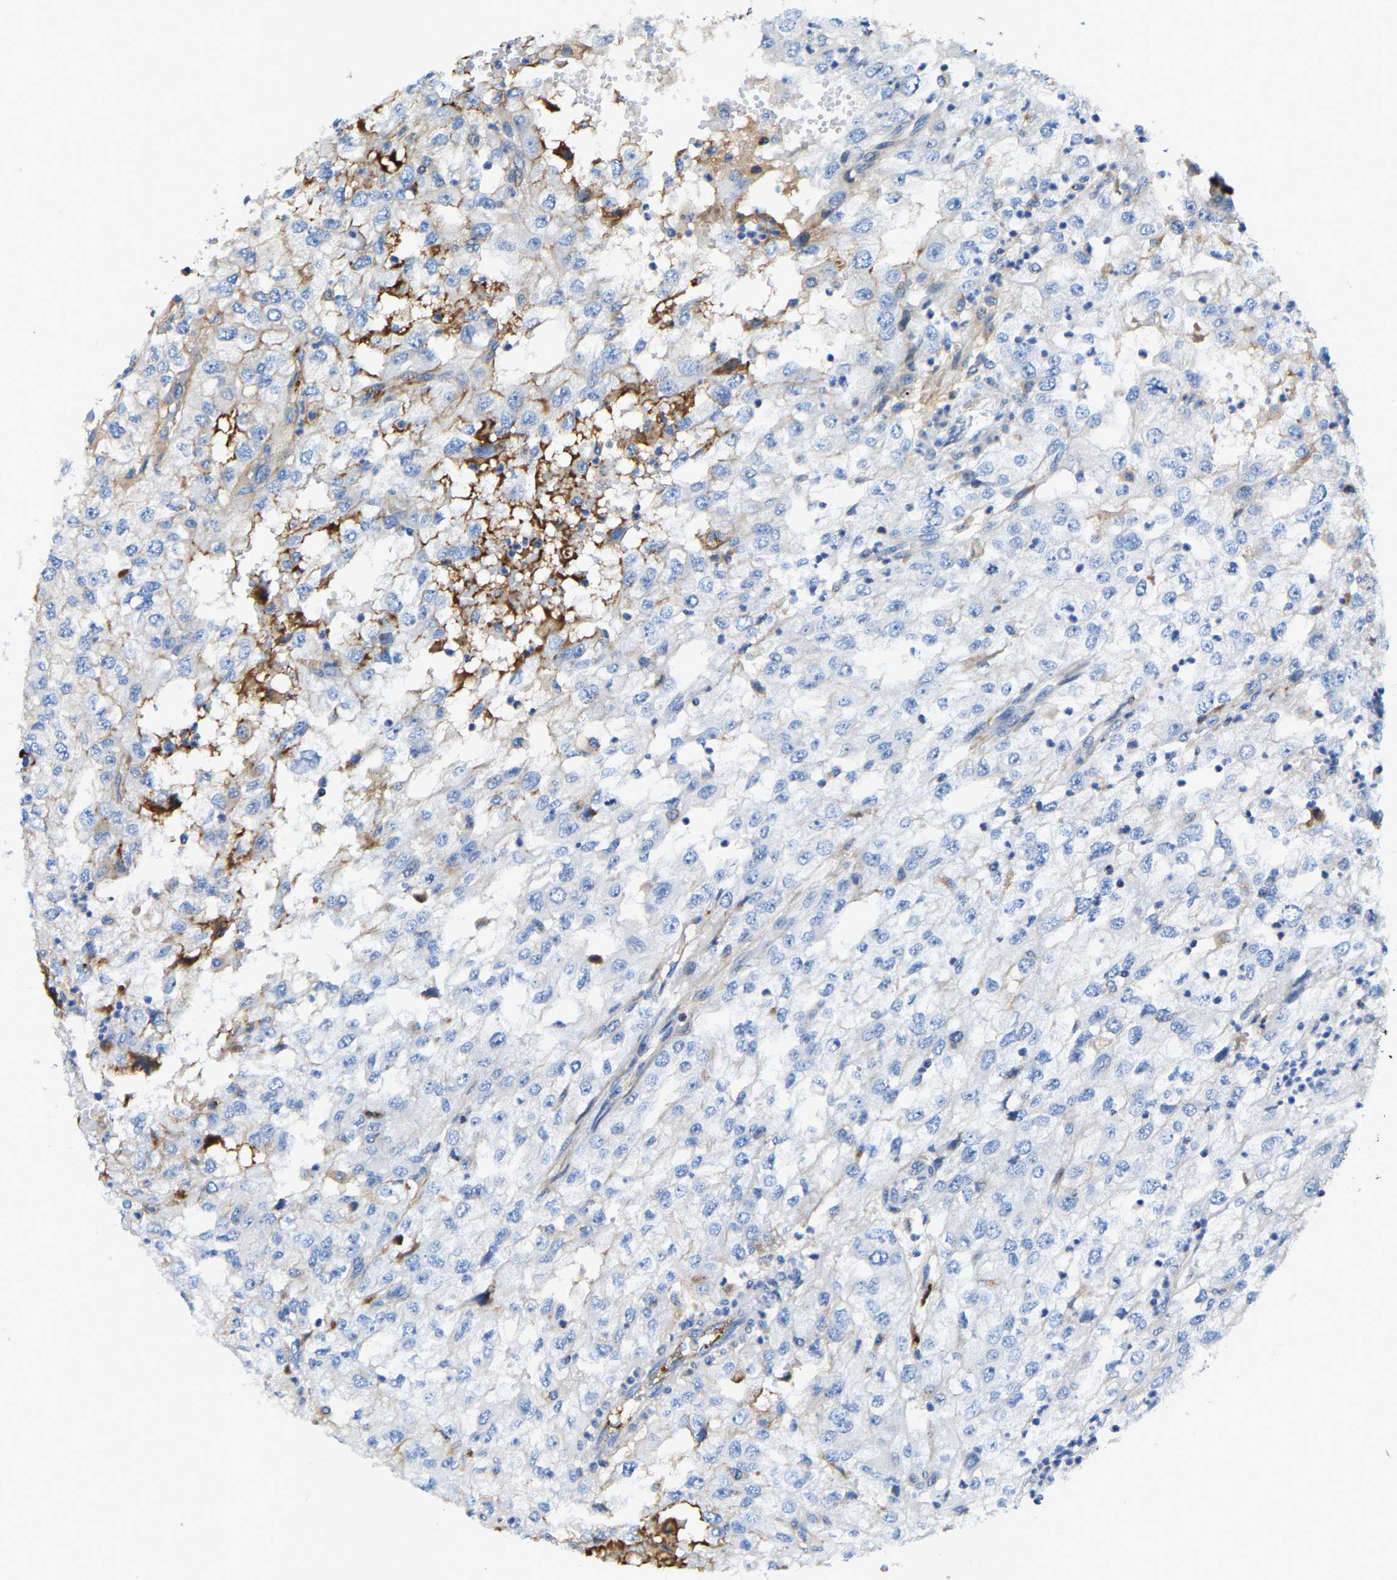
{"staining": {"intensity": "negative", "quantity": "none", "location": "none"}, "tissue": "renal cancer", "cell_type": "Tumor cells", "image_type": "cancer", "snomed": [{"axis": "morphology", "description": "Adenocarcinoma, NOS"}, {"axis": "topography", "description": "Kidney"}], "caption": "Immunohistochemistry of adenocarcinoma (renal) exhibits no expression in tumor cells.", "gene": "DPP7", "patient": {"sex": "female", "age": 54}}